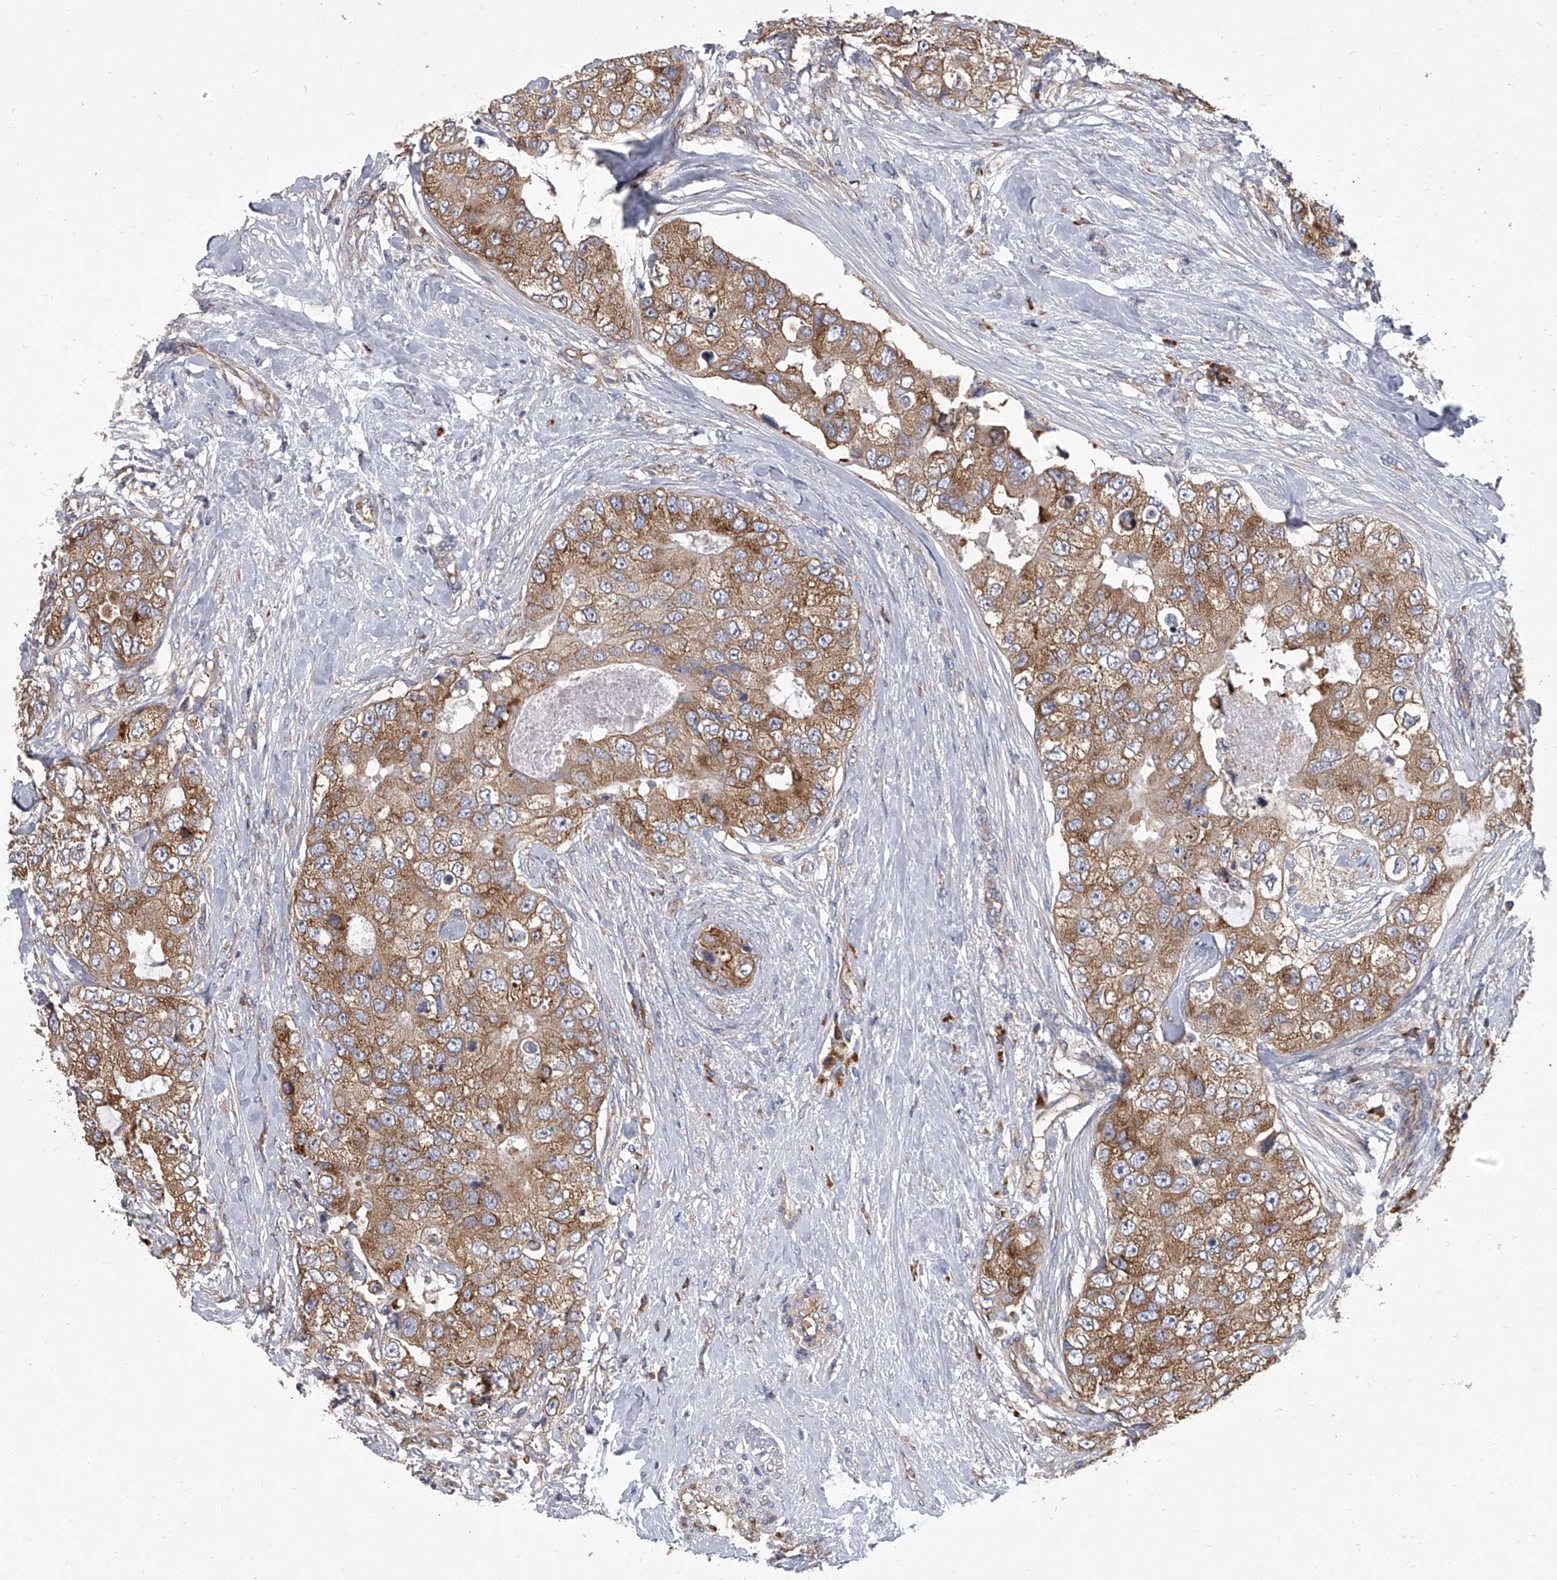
{"staining": {"intensity": "moderate", "quantity": ">75%", "location": "cytoplasmic/membranous"}, "tissue": "breast cancer", "cell_type": "Tumor cells", "image_type": "cancer", "snomed": [{"axis": "morphology", "description": "Duct carcinoma"}, {"axis": "topography", "description": "Breast"}], "caption": "Protein staining of breast cancer (infiltrating ductal carcinoma) tissue shows moderate cytoplasmic/membranous staining in about >75% of tumor cells. (brown staining indicates protein expression, while blue staining denotes nuclei).", "gene": "EIF2S2", "patient": {"sex": "female", "age": 62}}